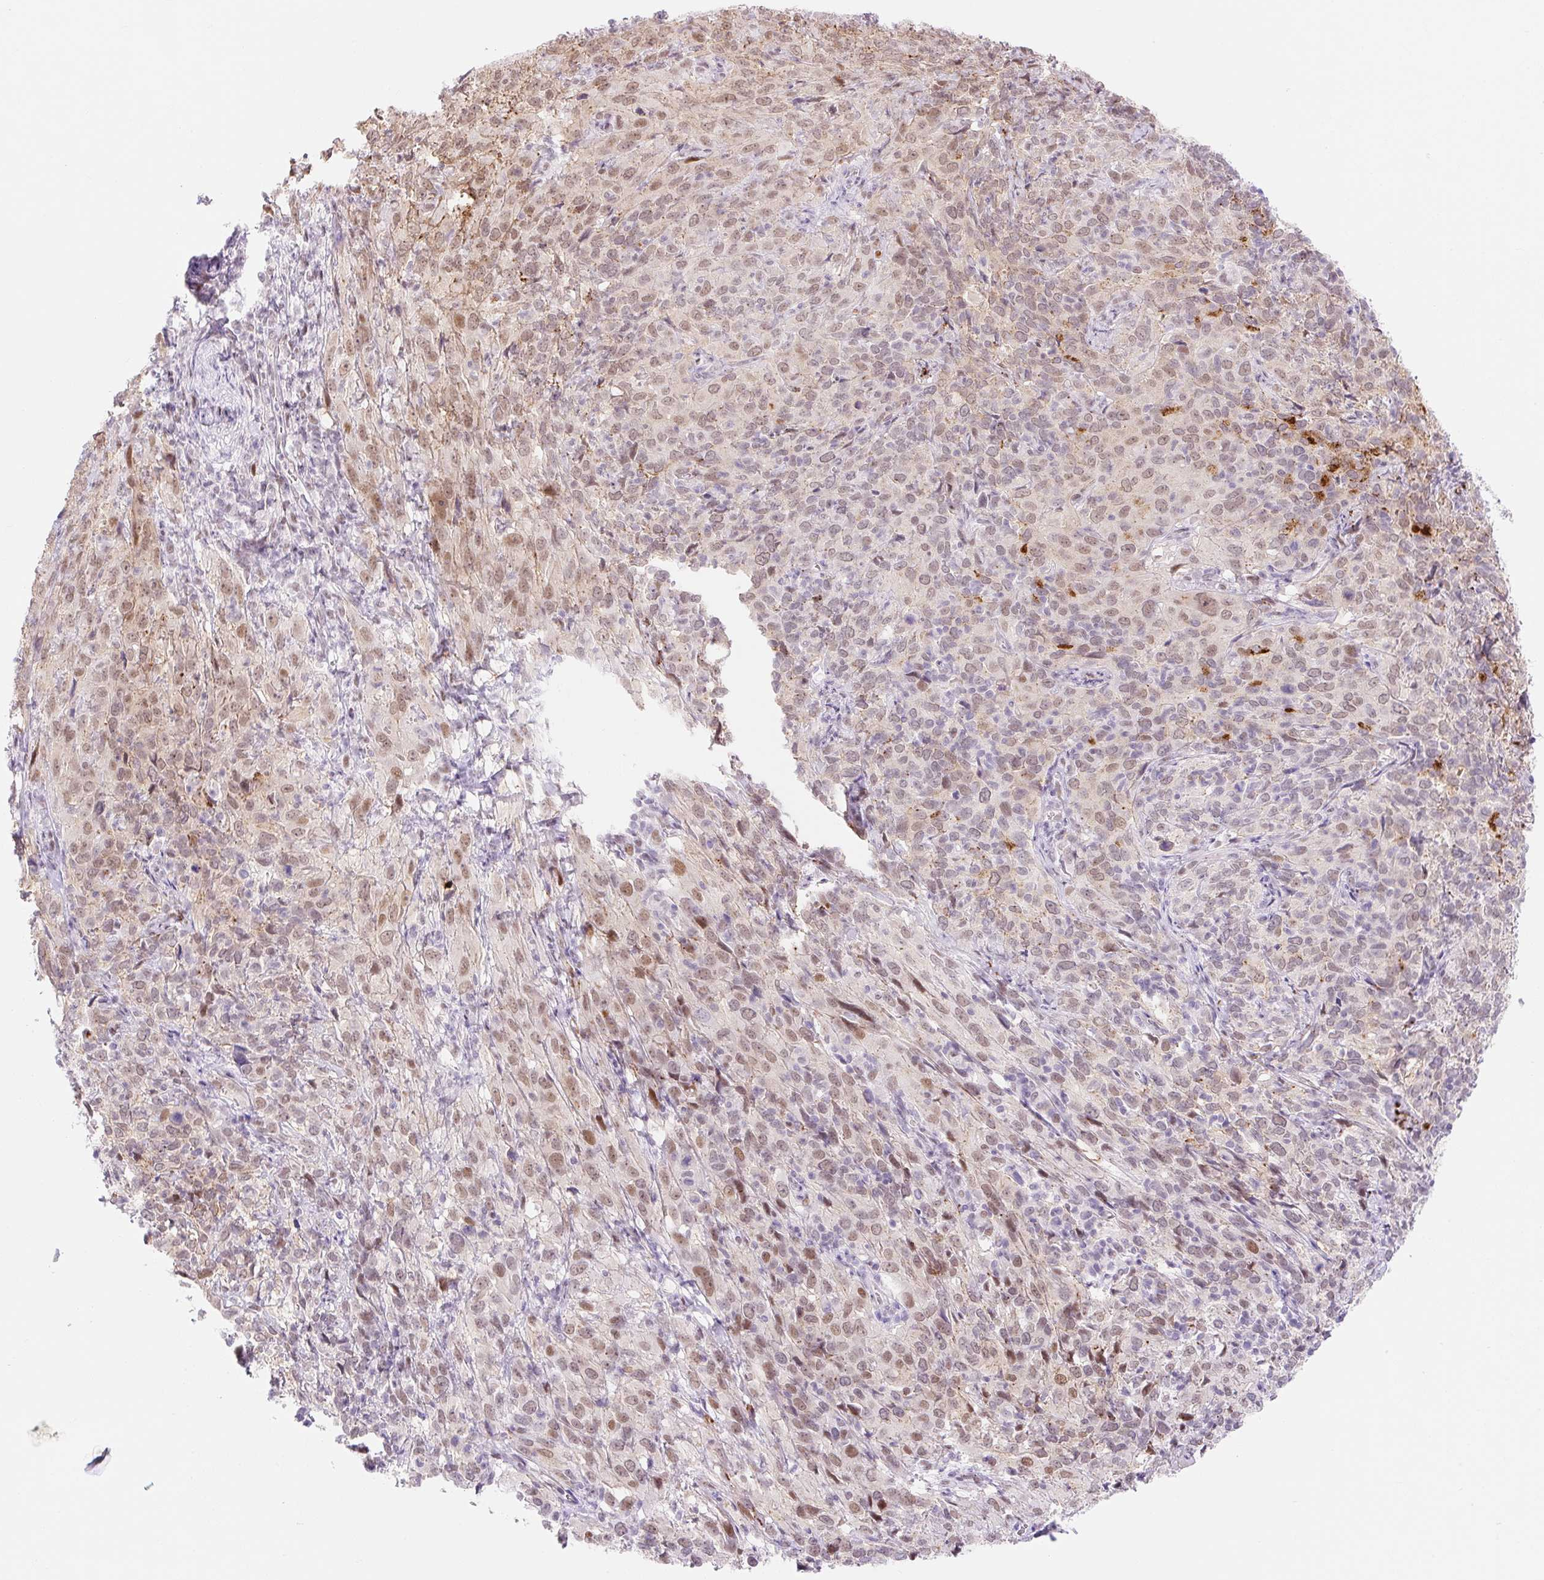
{"staining": {"intensity": "weak", "quantity": ">75%", "location": "nuclear"}, "tissue": "cervical cancer", "cell_type": "Tumor cells", "image_type": "cancer", "snomed": [{"axis": "morphology", "description": "Squamous cell carcinoma, NOS"}, {"axis": "topography", "description": "Cervix"}], "caption": "Brown immunohistochemical staining in human cervical squamous cell carcinoma exhibits weak nuclear staining in approximately >75% of tumor cells.", "gene": "H2BW1", "patient": {"sex": "female", "age": 51}}